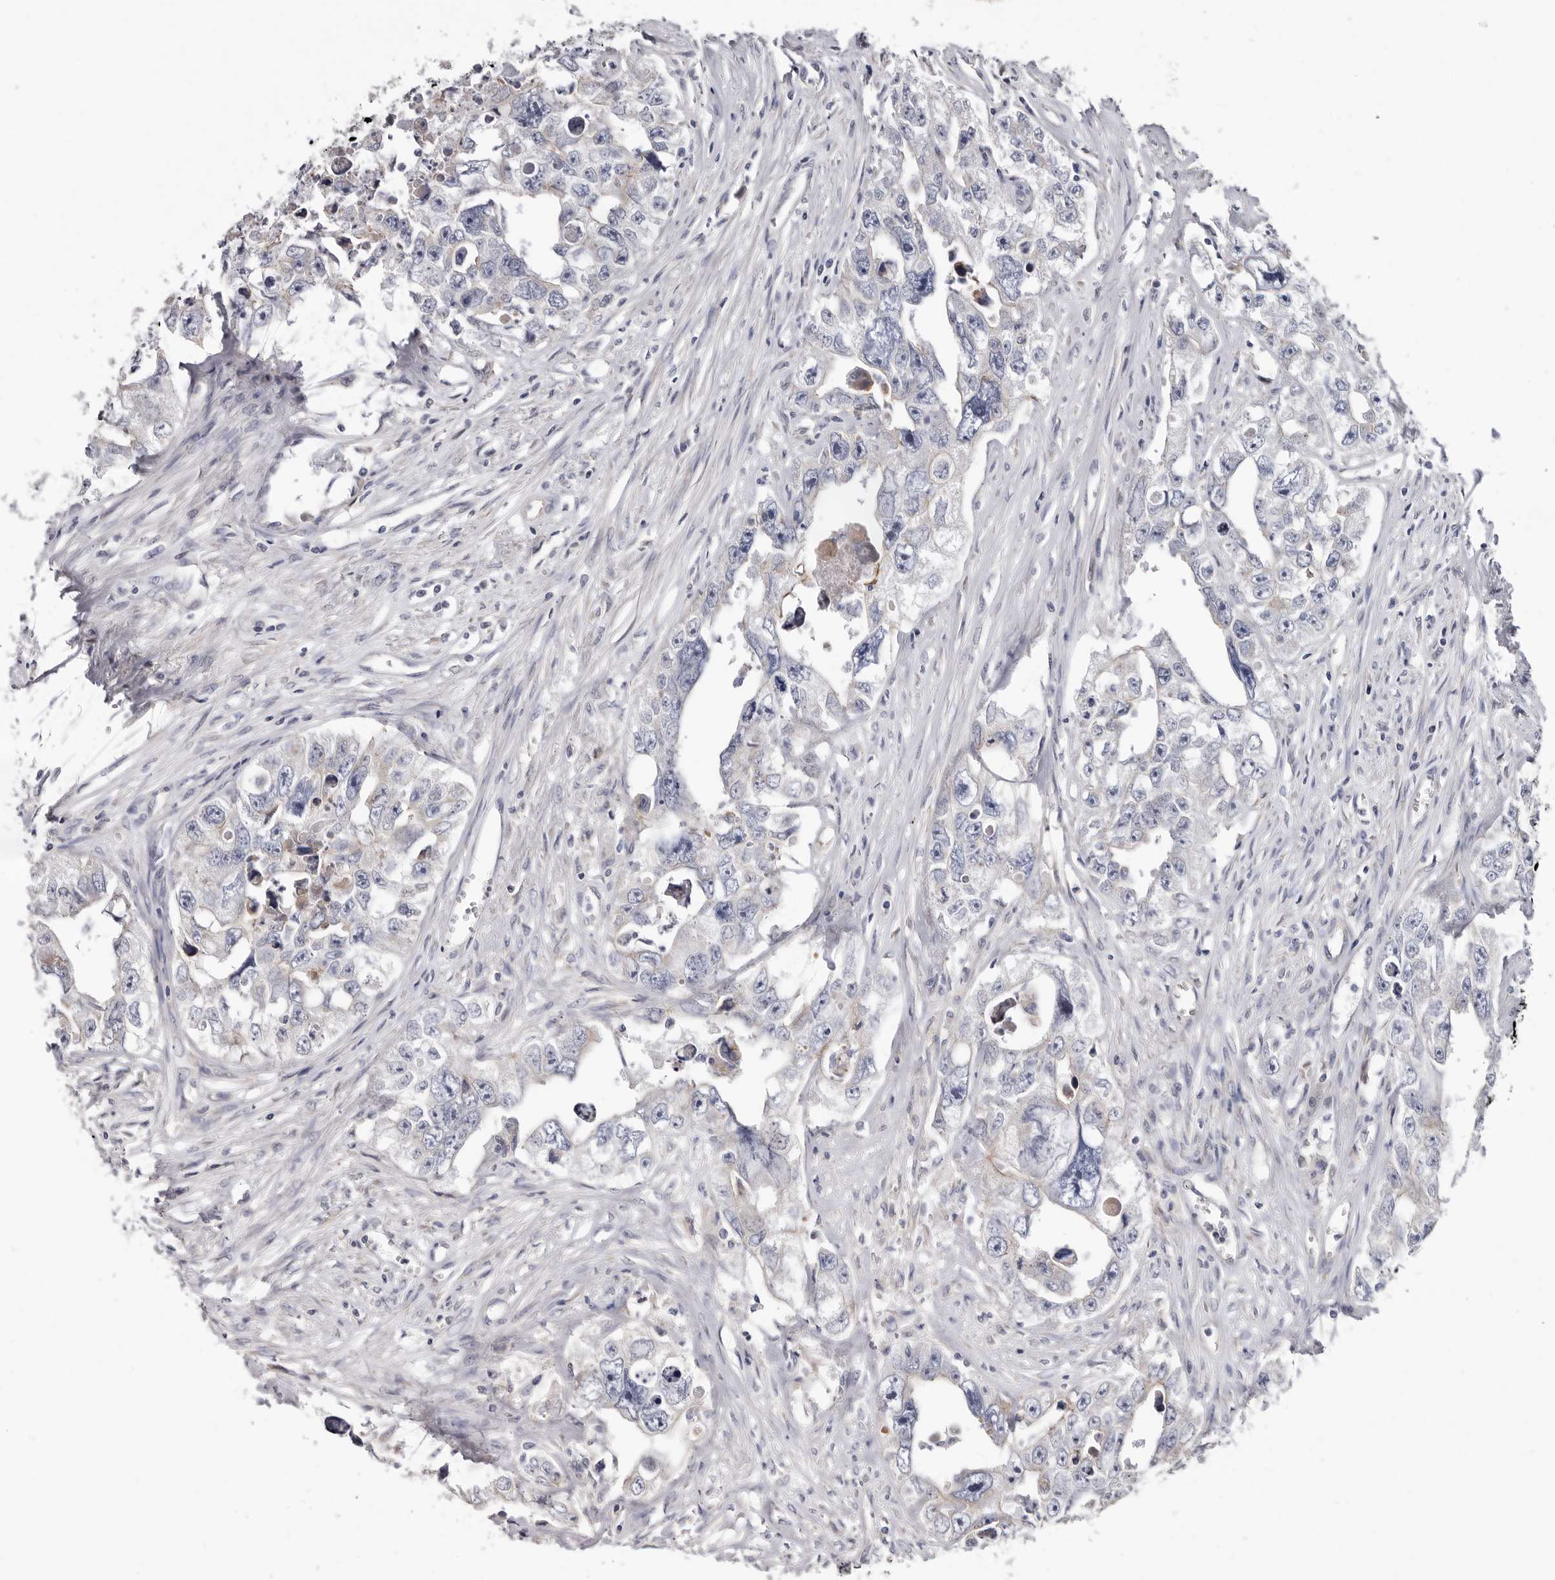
{"staining": {"intensity": "negative", "quantity": "none", "location": "none"}, "tissue": "testis cancer", "cell_type": "Tumor cells", "image_type": "cancer", "snomed": [{"axis": "morphology", "description": "Seminoma, NOS"}, {"axis": "morphology", "description": "Carcinoma, Embryonal, NOS"}, {"axis": "topography", "description": "Testis"}], "caption": "Photomicrograph shows no protein positivity in tumor cells of testis cancer (embryonal carcinoma) tissue.", "gene": "ASIC5", "patient": {"sex": "male", "age": 43}}